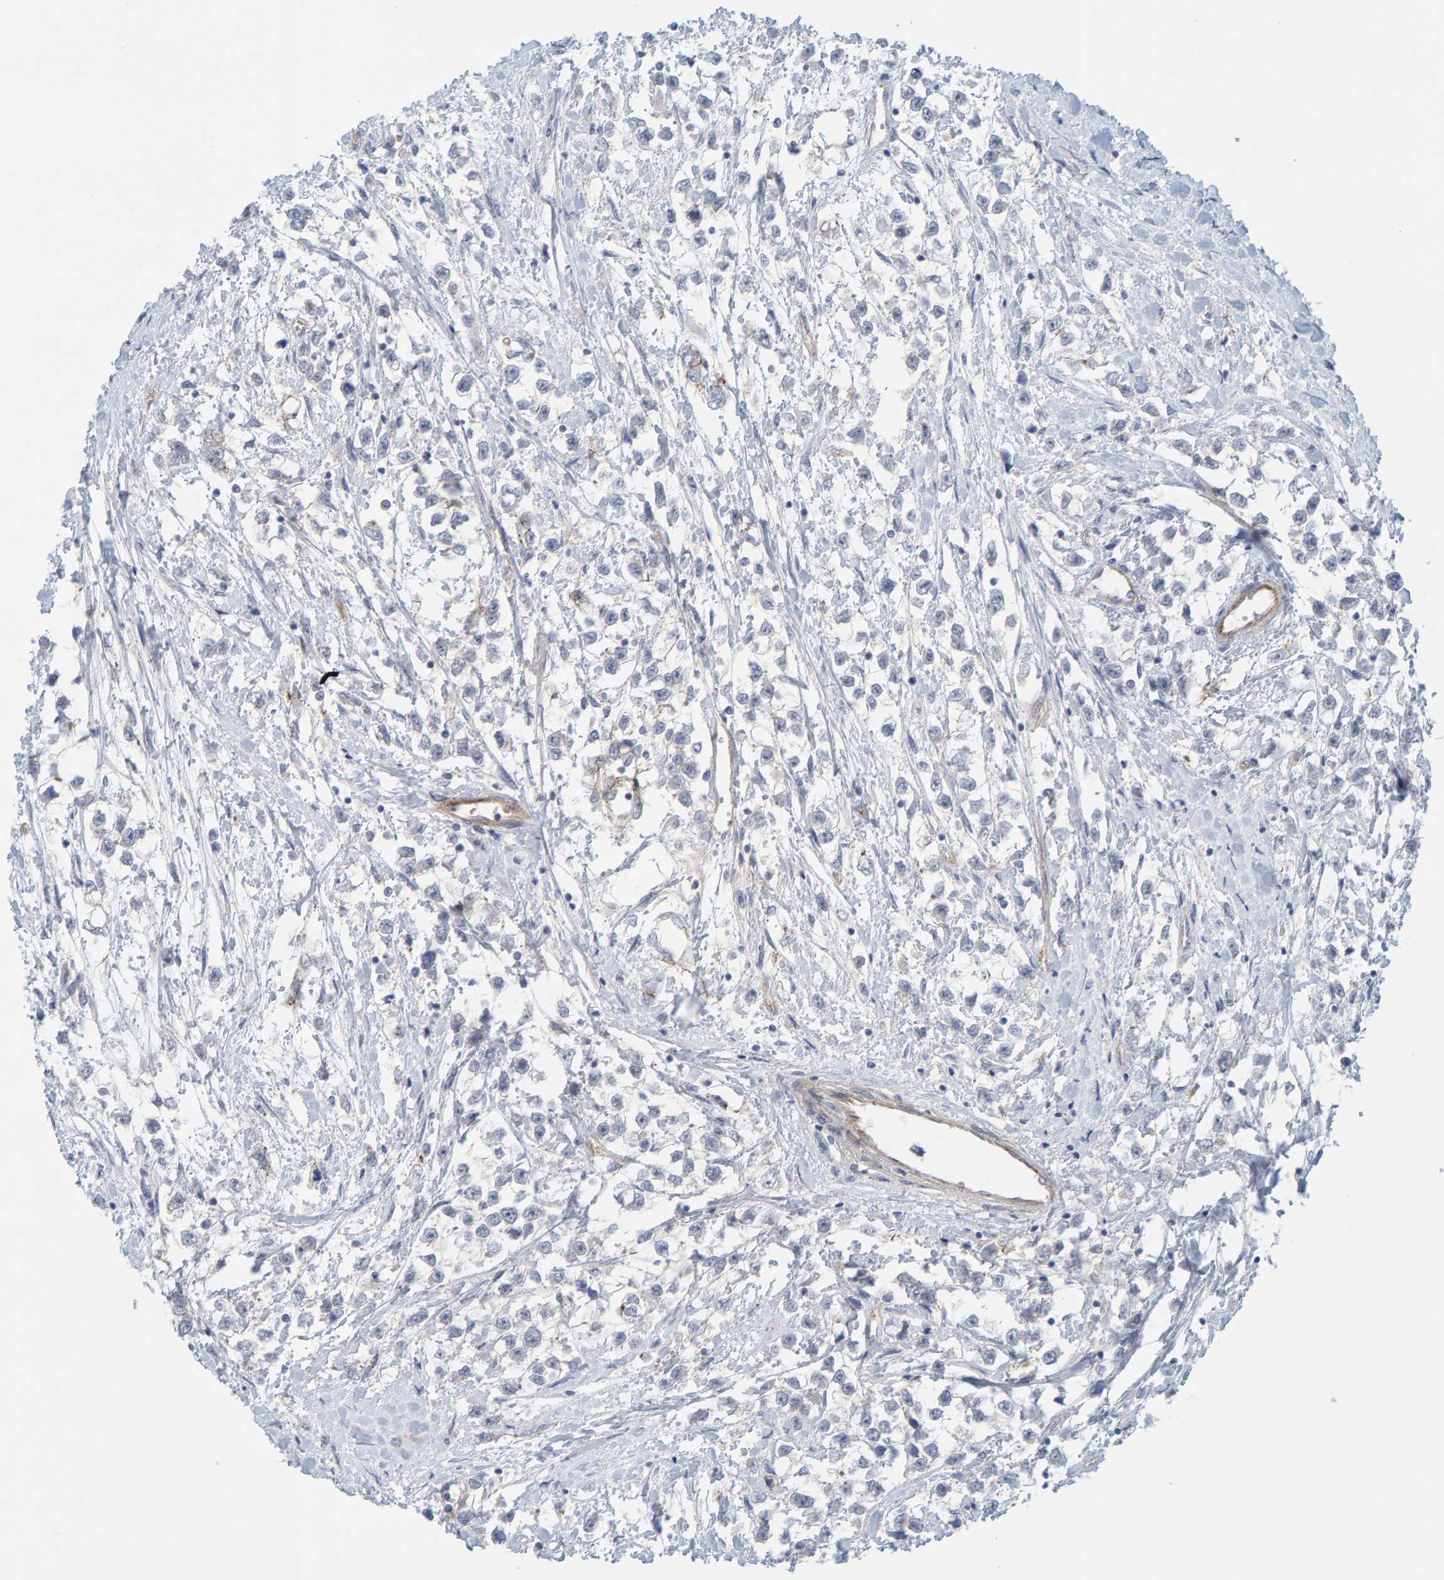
{"staining": {"intensity": "negative", "quantity": "none", "location": "none"}, "tissue": "testis cancer", "cell_type": "Tumor cells", "image_type": "cancer", "snomed": [{"axis": "morphology", "description": "Seminoma, NOS"}, {"axis": "morphology", "description": "Carcinoma, Embryonal, NOS"}, {"axis": "topography", "description": "Testis"}], "caption": "Immunohistochemistry (IHC) of testis cancer reveals no positivity in tumor cells.", "gene": "KRBA2", "patient": {"sex": "male", "age": 51}}